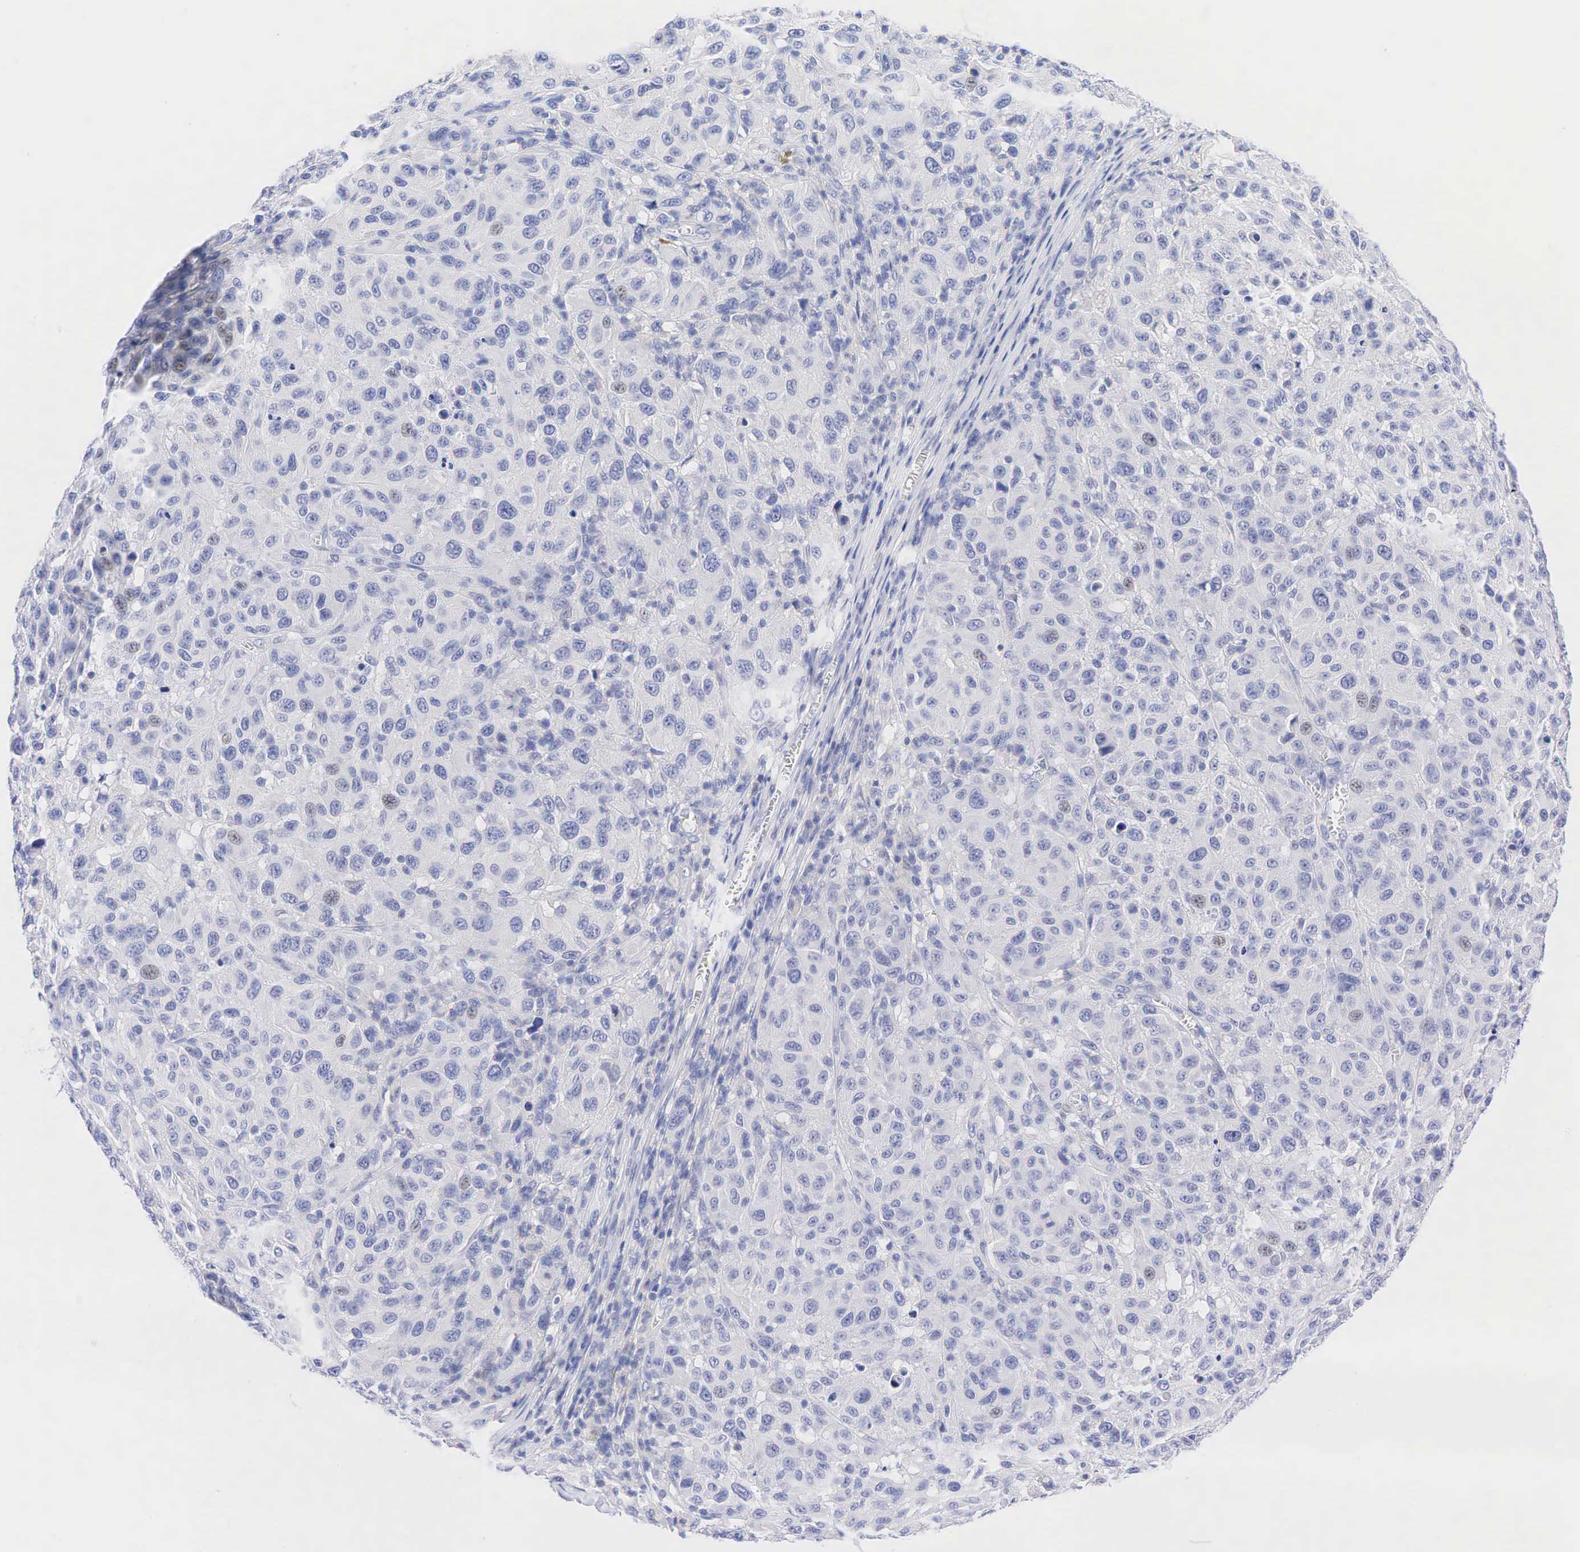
{"staining": {"intensity": "negative", "quantity": "none", "location": "none"}, "tissue": "melanoma", "cell_type": "Tumor cells", "image_type": "cancer", "snomed": [{"axis": "morphology", "description": "Malignant melanoma, NOS"}, {"axis": "topography", "description": "Skin"}], "caption": "Tumor cells are negative for brown protein staining in malignant melanoma.", "gene": "AR", "patient": {"sex": "female", "age": 77}}